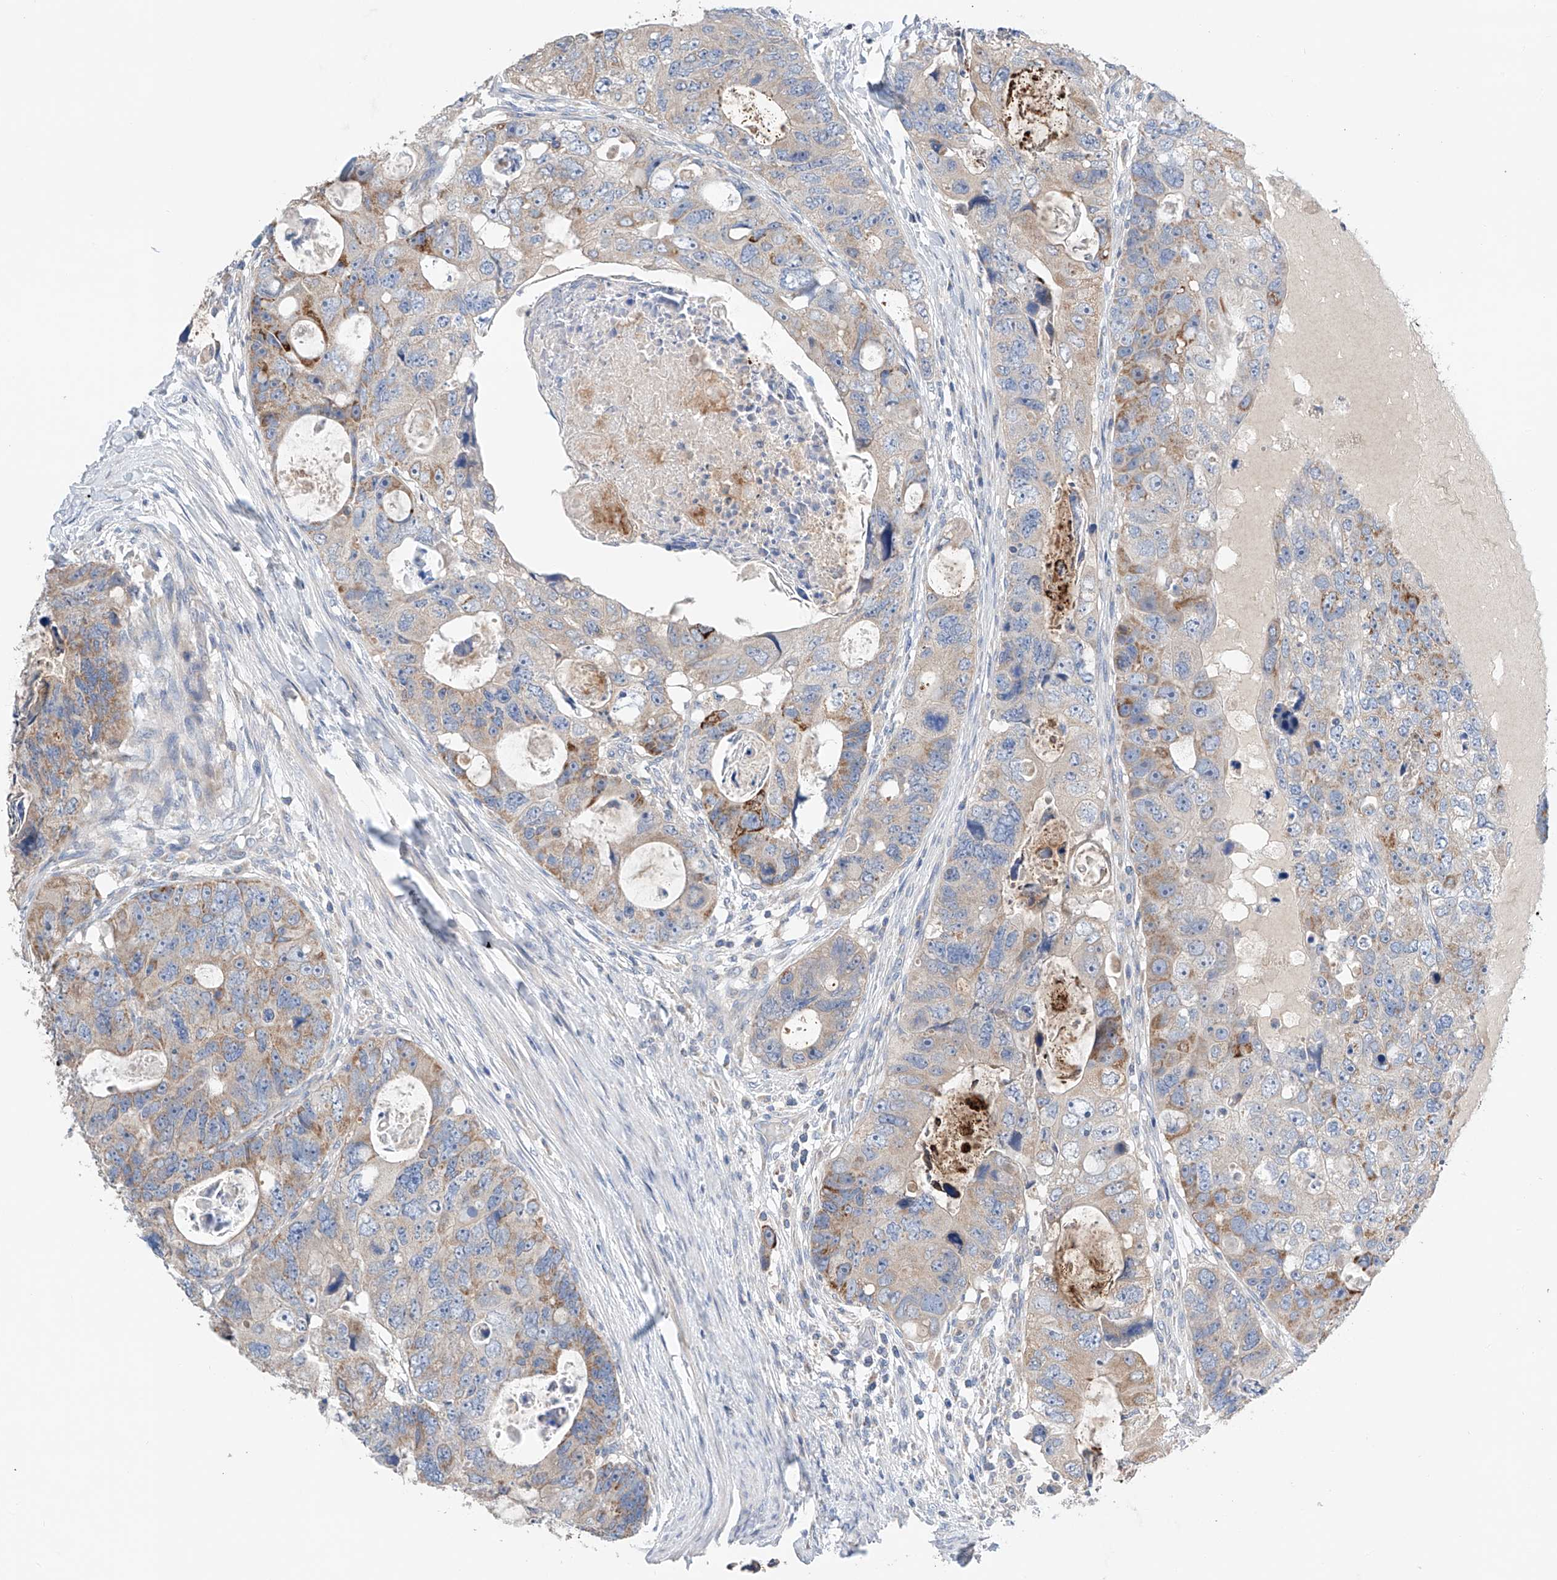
{"staining": {"intensity": "moderate", "quantity": "25%-75%", "location": "cytoplasmic/membranous"}, "tissue": "colorectal cancer", "cell_type": "Tumor cells", "image_type": "cancer", "snomed": [{"axis": "morphology", "description": "Adenocarcinoma, NOS"}, {"axis": "topography", "description": "Rectum"}], "caption": "A brown stain shows moderate cytoplasmic/membranous staining of a protein in human colorectal cancer (adenocarcinoma) tumor cells.", "gene": "GPC4", "patient": {"sex": "male", "age": 59}}